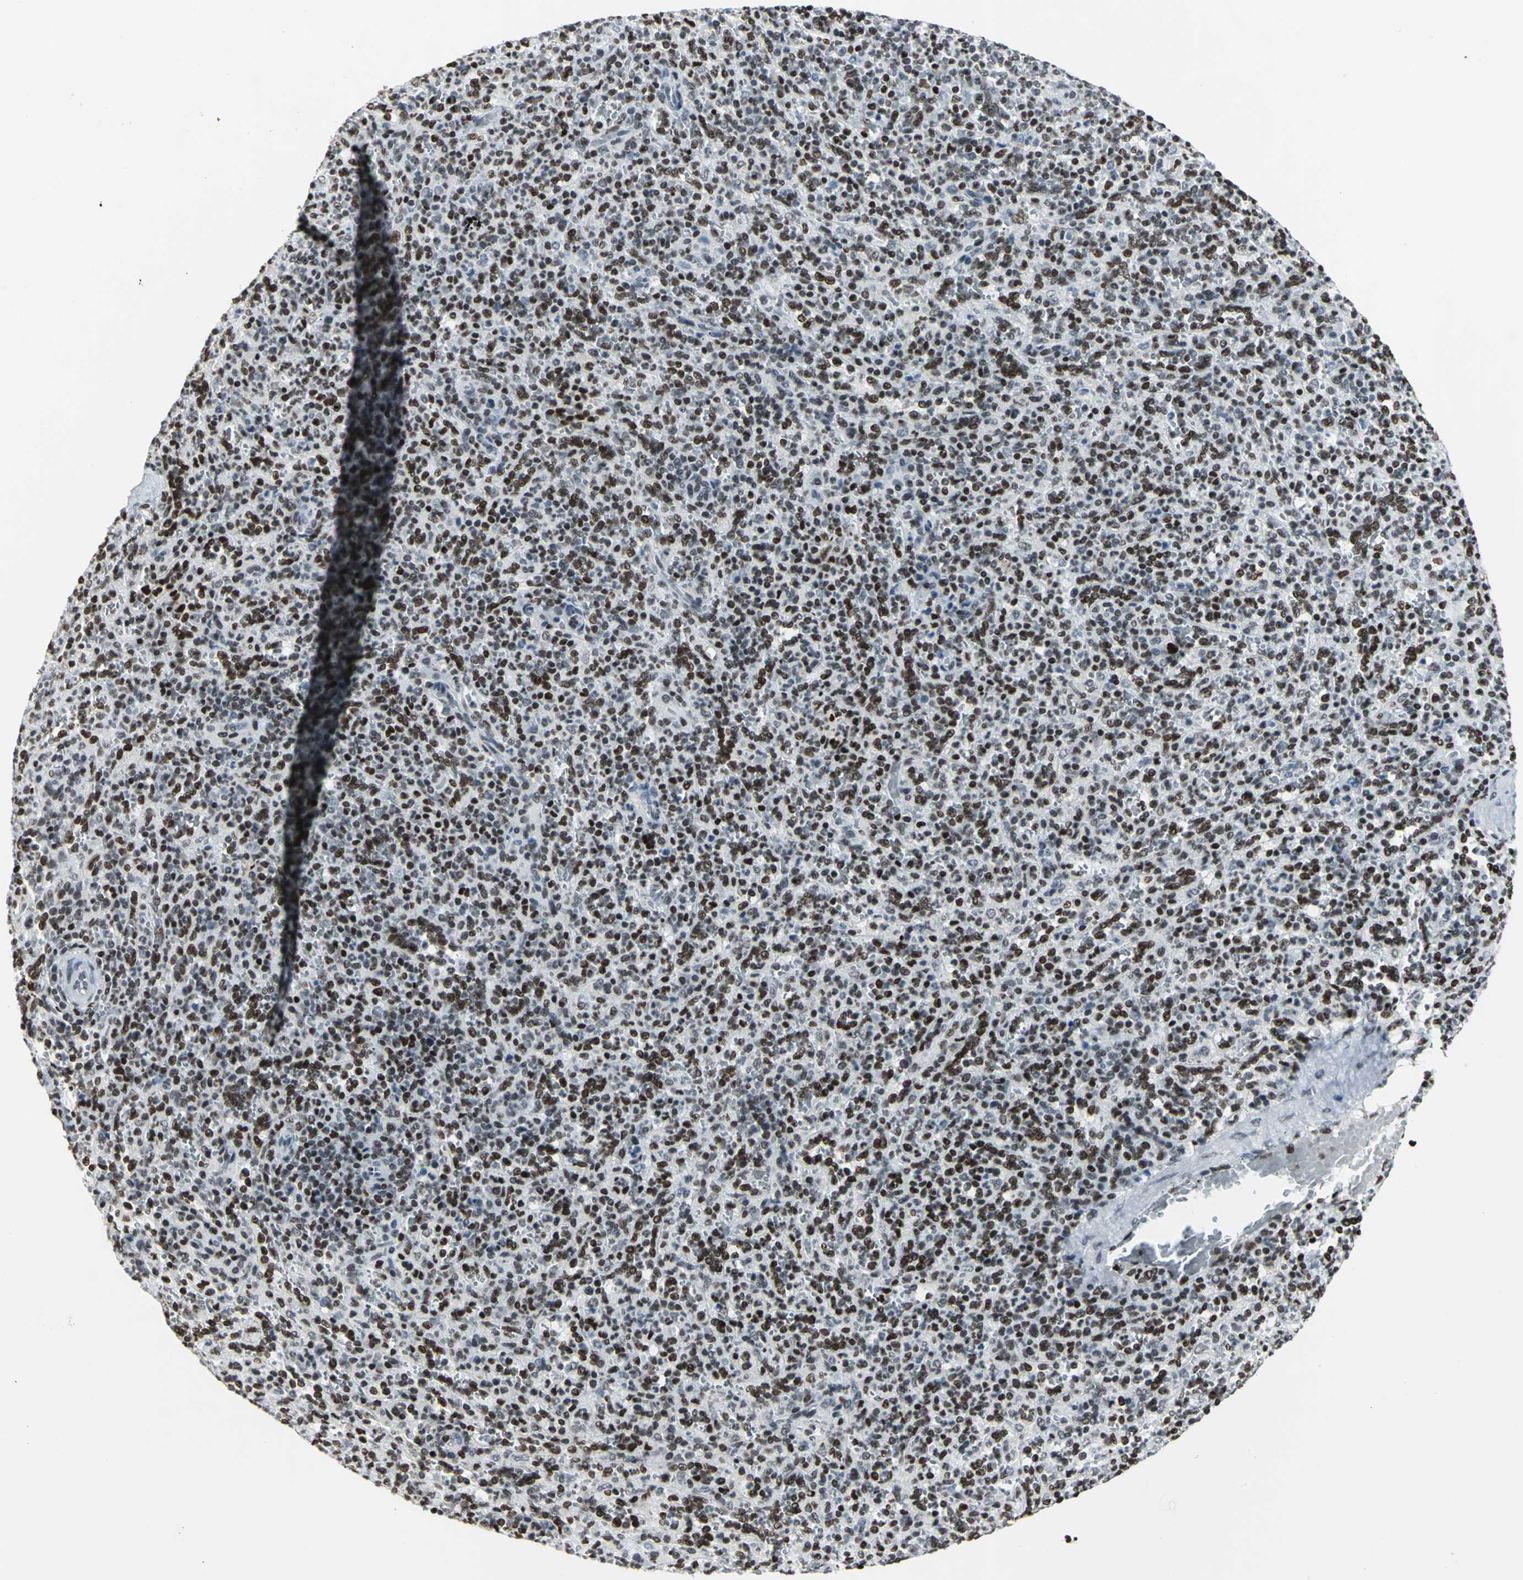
{"staining": {"intensity": "strong", "quantity": ">75%", "location": "nuclear"}, "tissue": "spleen", "cell_type": "Cells in red pulp", "image_type": "normal", "snomed": [{"axis": "morphology", "description": "Normal tissue, NOS"}, {"axis": "topography", "description": "Spleen"}], "caption": "Protein expression analysis of normal spleen shows strong nuclear staining in about >75% of cells in red pulp. The staining is performed using DAB brown chromogen to label protein expression. The nuclei are counter-stained blue using hematoxylin.", "gene": "HNRNPD", "patient": {"sex": "male", "age": 36}}